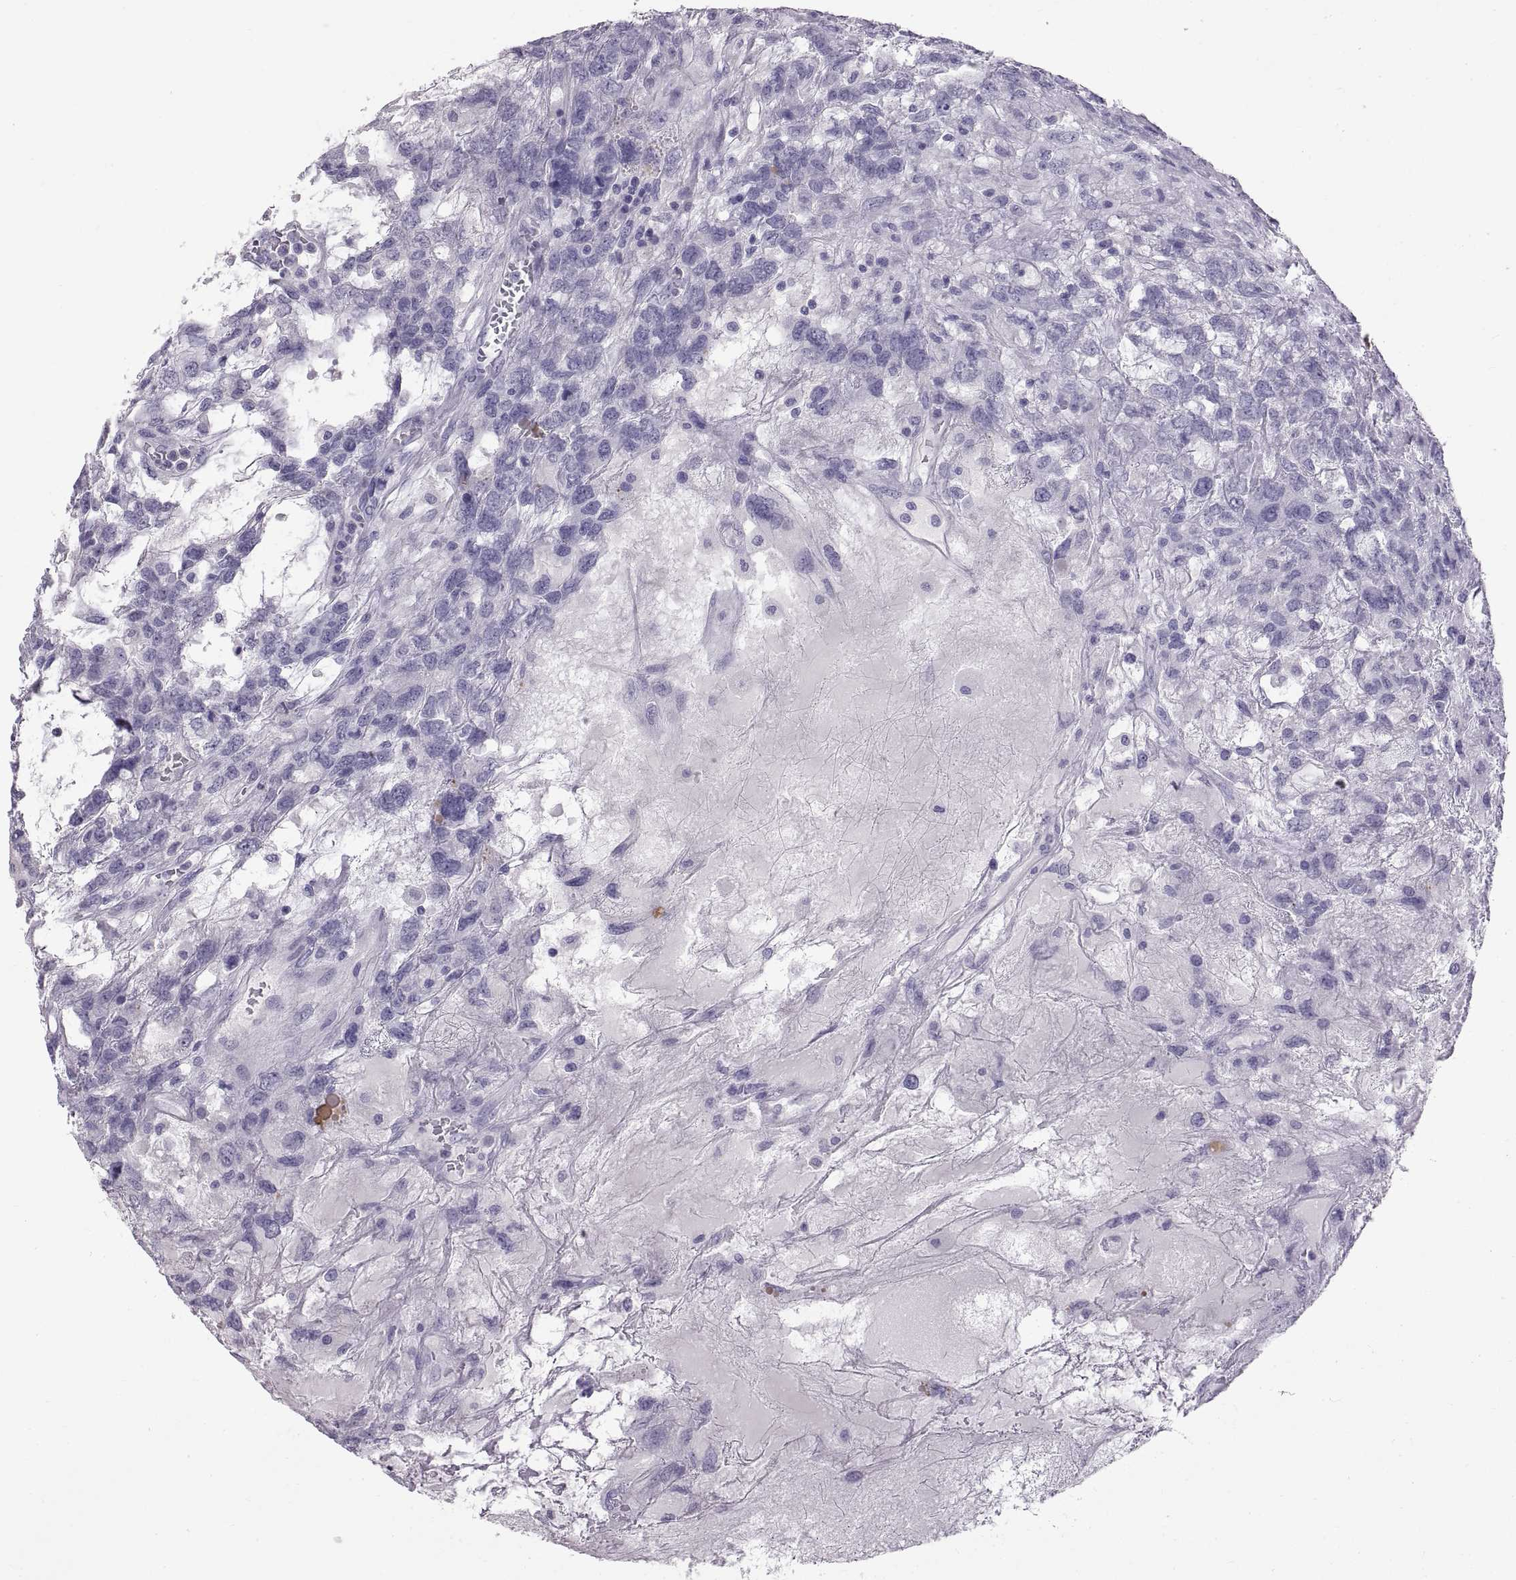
{"staining": {"intensity": "negative", "quantity": "none", "location": "none"}, "tissue": "testis cancer", "cell_type": "Tumor cells", "image_type": "cancer", "snomed": [{"axis": "morphology", "description": "Seminoma, NOS"}, {"axis": "topography", "description": "Testis"}], "caption": "Testis seminoma was stained to show a protein in brown. There is no significant staining in tumor cells. (DAB (3,3'-diaminobenzidine) immunohistochemistry (IHC) with hematoxylin counter stain).", "gene": "WFDC8", "patient": {"sex": "male", "age": 52}}